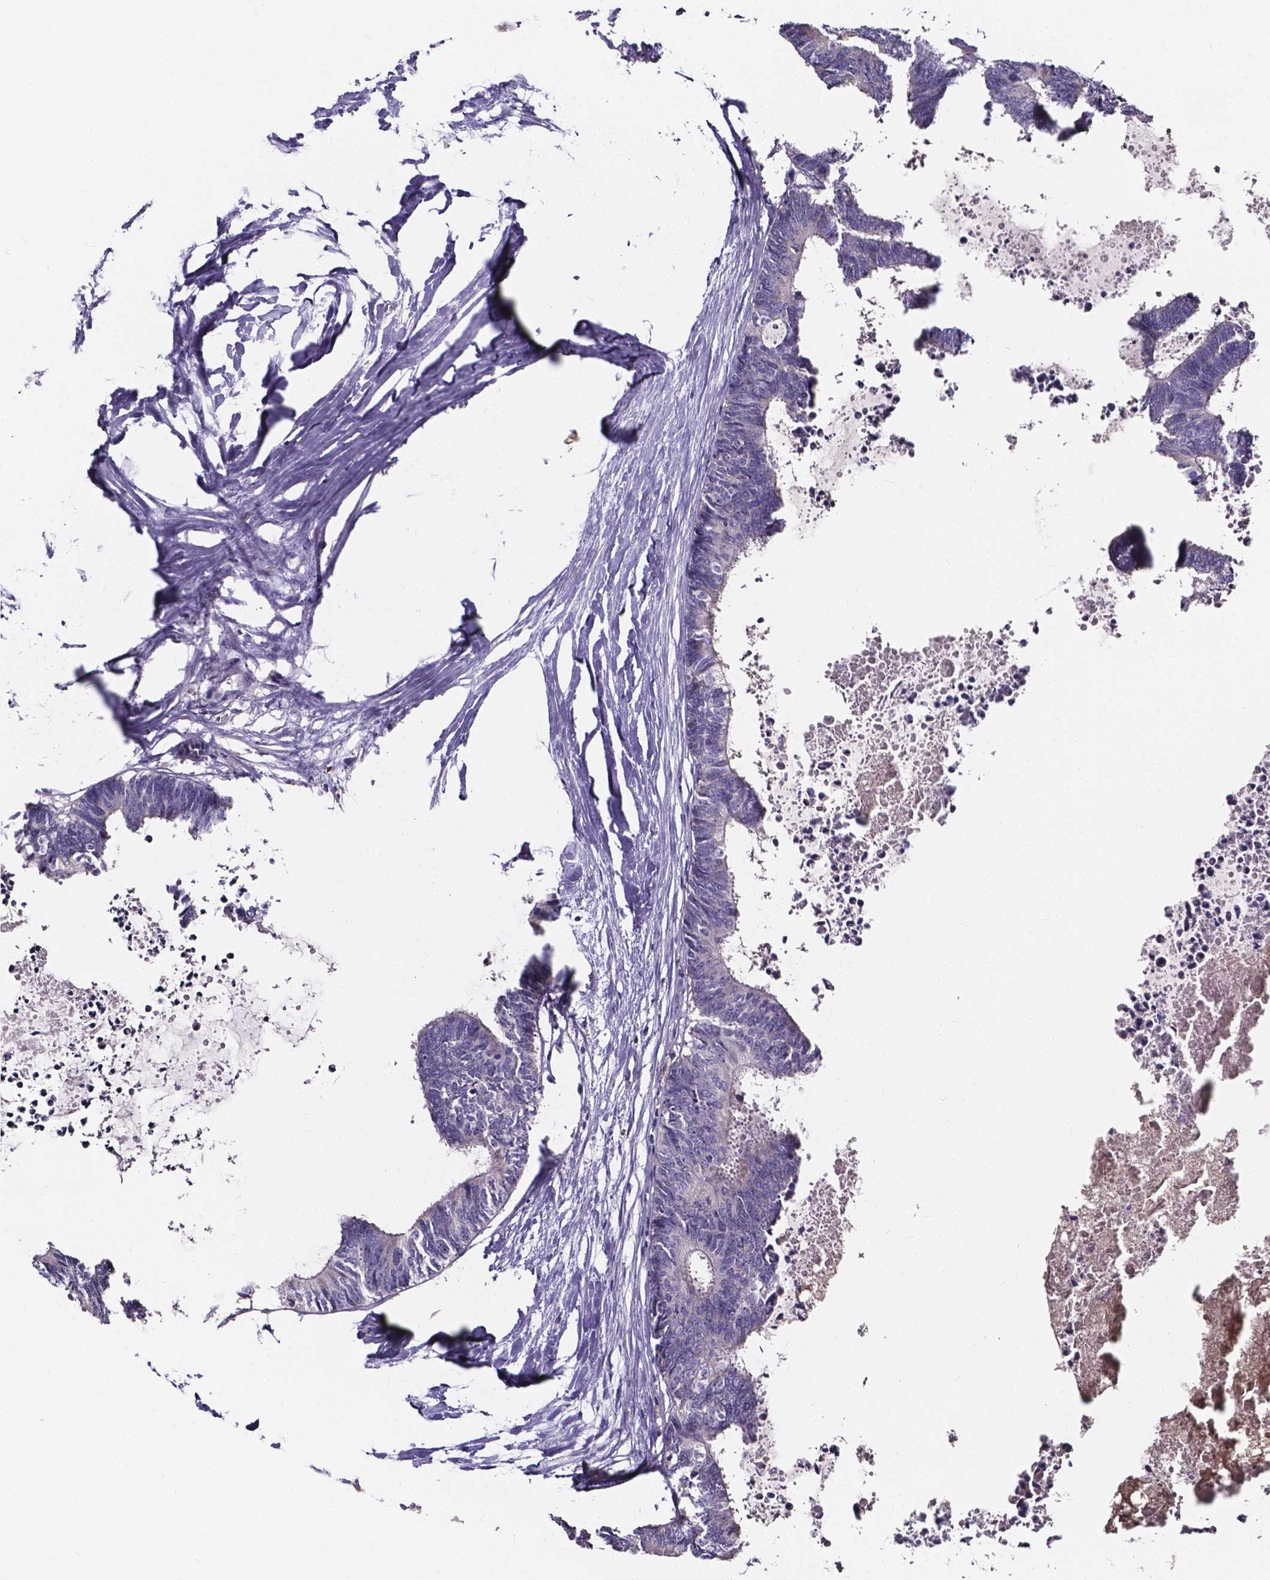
{"staining": {"intensity": "negative", "quantity": "none", "location": "none"}, "tissue": "colorectal cancer", "cell_type": "Tumor cells", "image_type": "cancer", "snomed": [{"axis": "morphology", "description": "Adenocarcinoma, NOS"}, {"axis": "topography", "description": "Colon"}, {"axis": "topography", "description": "Rectum"}], "caption": "A high-resolution photomicrograph shows IHC staining of colorectal cancer, which shows no significant staining in tumor cells.", "gene": "SPOCD1", "patient": {"sex": "male", "age": 57}}